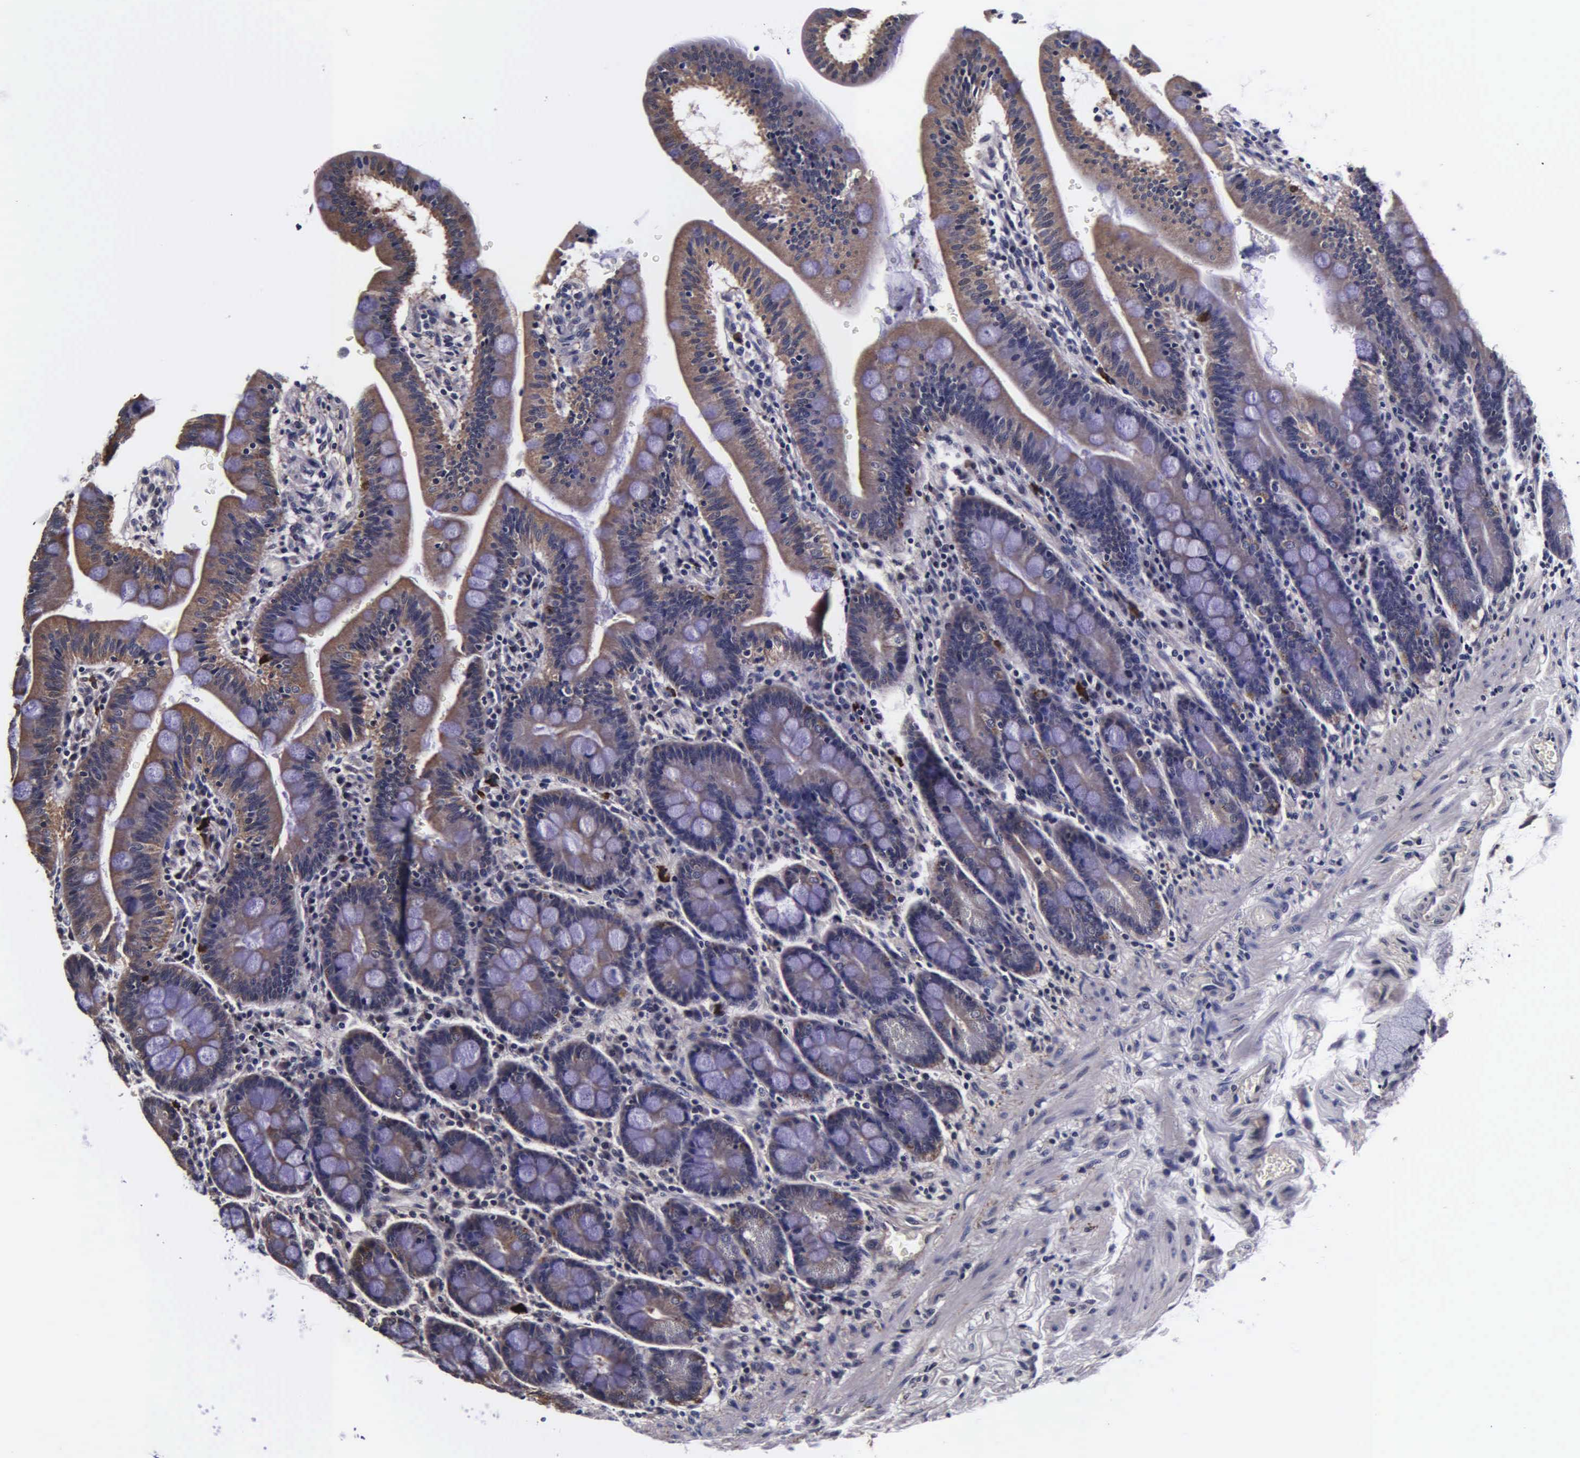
{"staining": {"intensity": "moderate", "quantity": ">75%", "location": "cytoplasmic/membranous"}, "tissue": "duodenum", "cell_type": "Glandular cells", "image_type": "normal", "snomed": [{"axis": "morphology", "description": "Normal tissue, NOS"}, {"axis": "topography", "description": "Pancreas"}, {"axis": "topography", "description": "Duodenum"}], "caption": "This image reveals benign duodenum stained with immunohistochemistry (IHC) to label a protein in brown. The cytoplasmic/membranous of glandular cells show moderate positivity for the protein. Nuclei are counter-stained blue.", "gene": "PSMA3", "patient": {"sex": "male", "age": 79}}